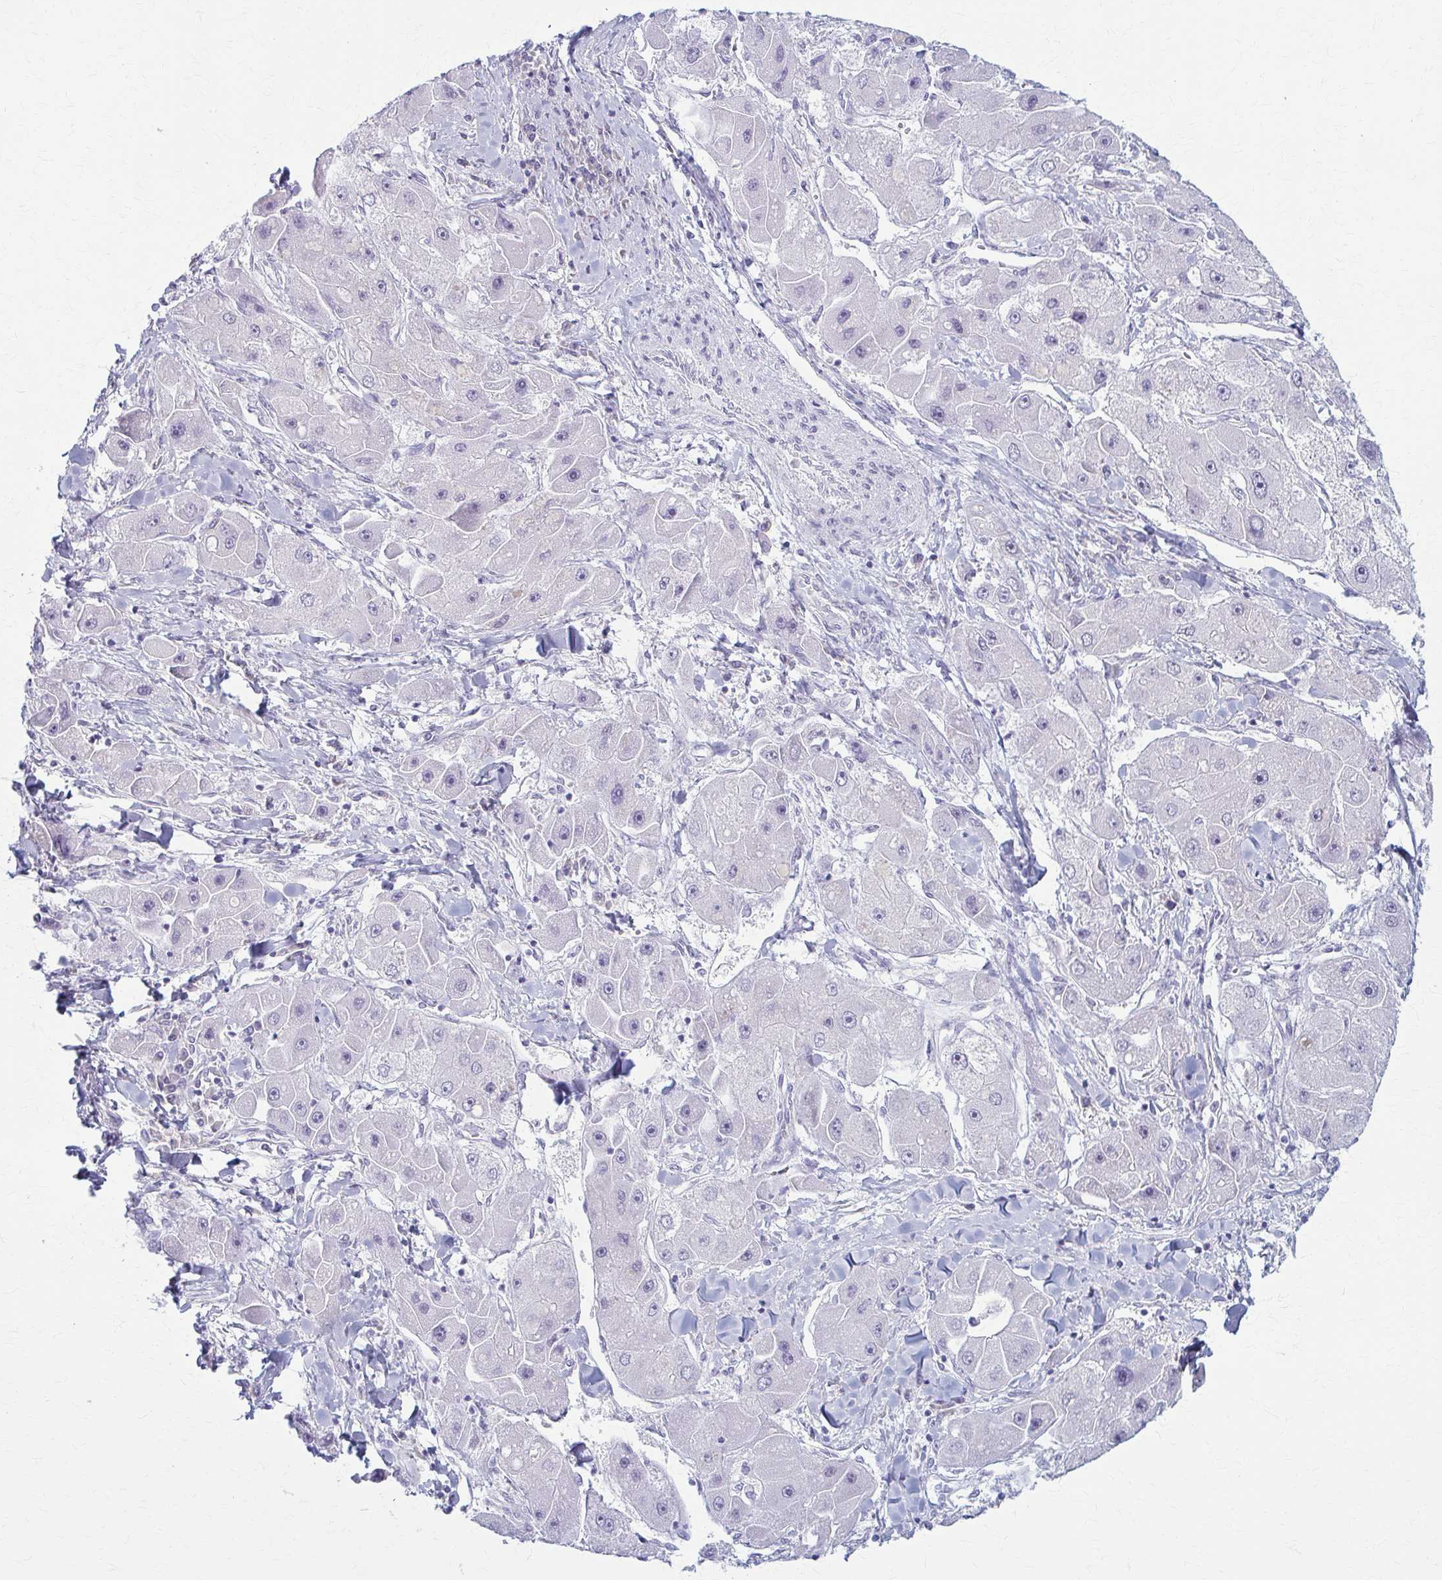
{"staining": {"intensity": "negative", "quantity": "none", "location": "none"}, "tissue": "liver cancer", "cell_type": "Tumor cells", "image_type": "cancer", "snomed": [{"axis": "morphology", "description": "Carcinoma, Hepatocellular, NOS"}, {"axis": "topography", "description": "Liver"}], "caption": "Image shows no protein expression in tumor cells of hepatocellular carcinoma (liver) tissue.", "gene": "PRKRA", "patient": {"sex": "male", "age": 24}}